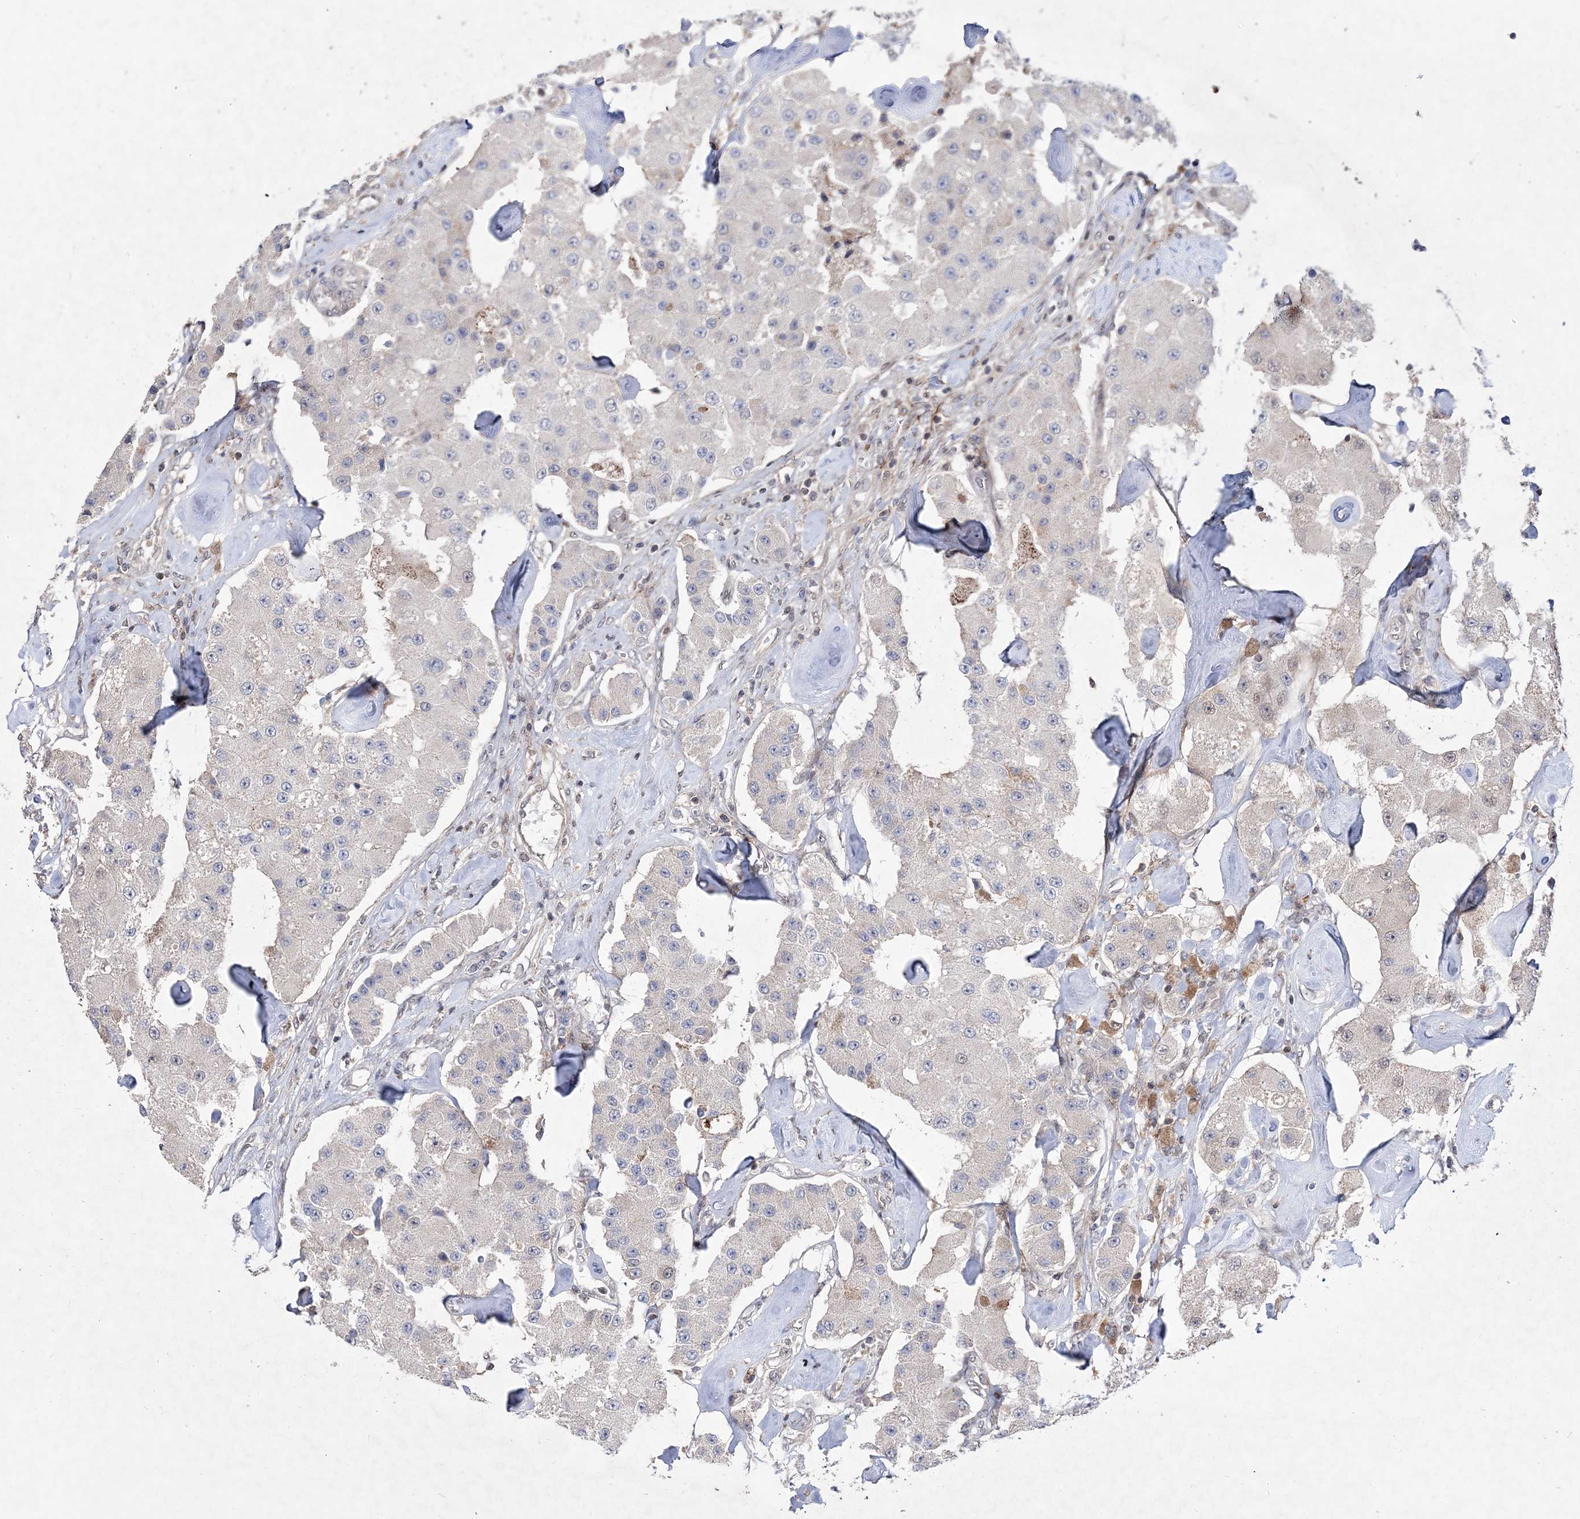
{"staining": {"intensity": "negative", "quantity": "none", "location": "none"}, "tissue": "carcinoid", "cell_type": "Tumor cells", "image_type": "cancer", "snomed": [{"axis": "morphology", "description": "Carcinoid, malignant, NOS"}, {"axis": "topography", "description": "Pancreas"}], "caption": "Tumor cells are negative for protein expression in human carcinoid.", "gene": "BOD1L1", "patient": {"sex": "male", "age": 41}}